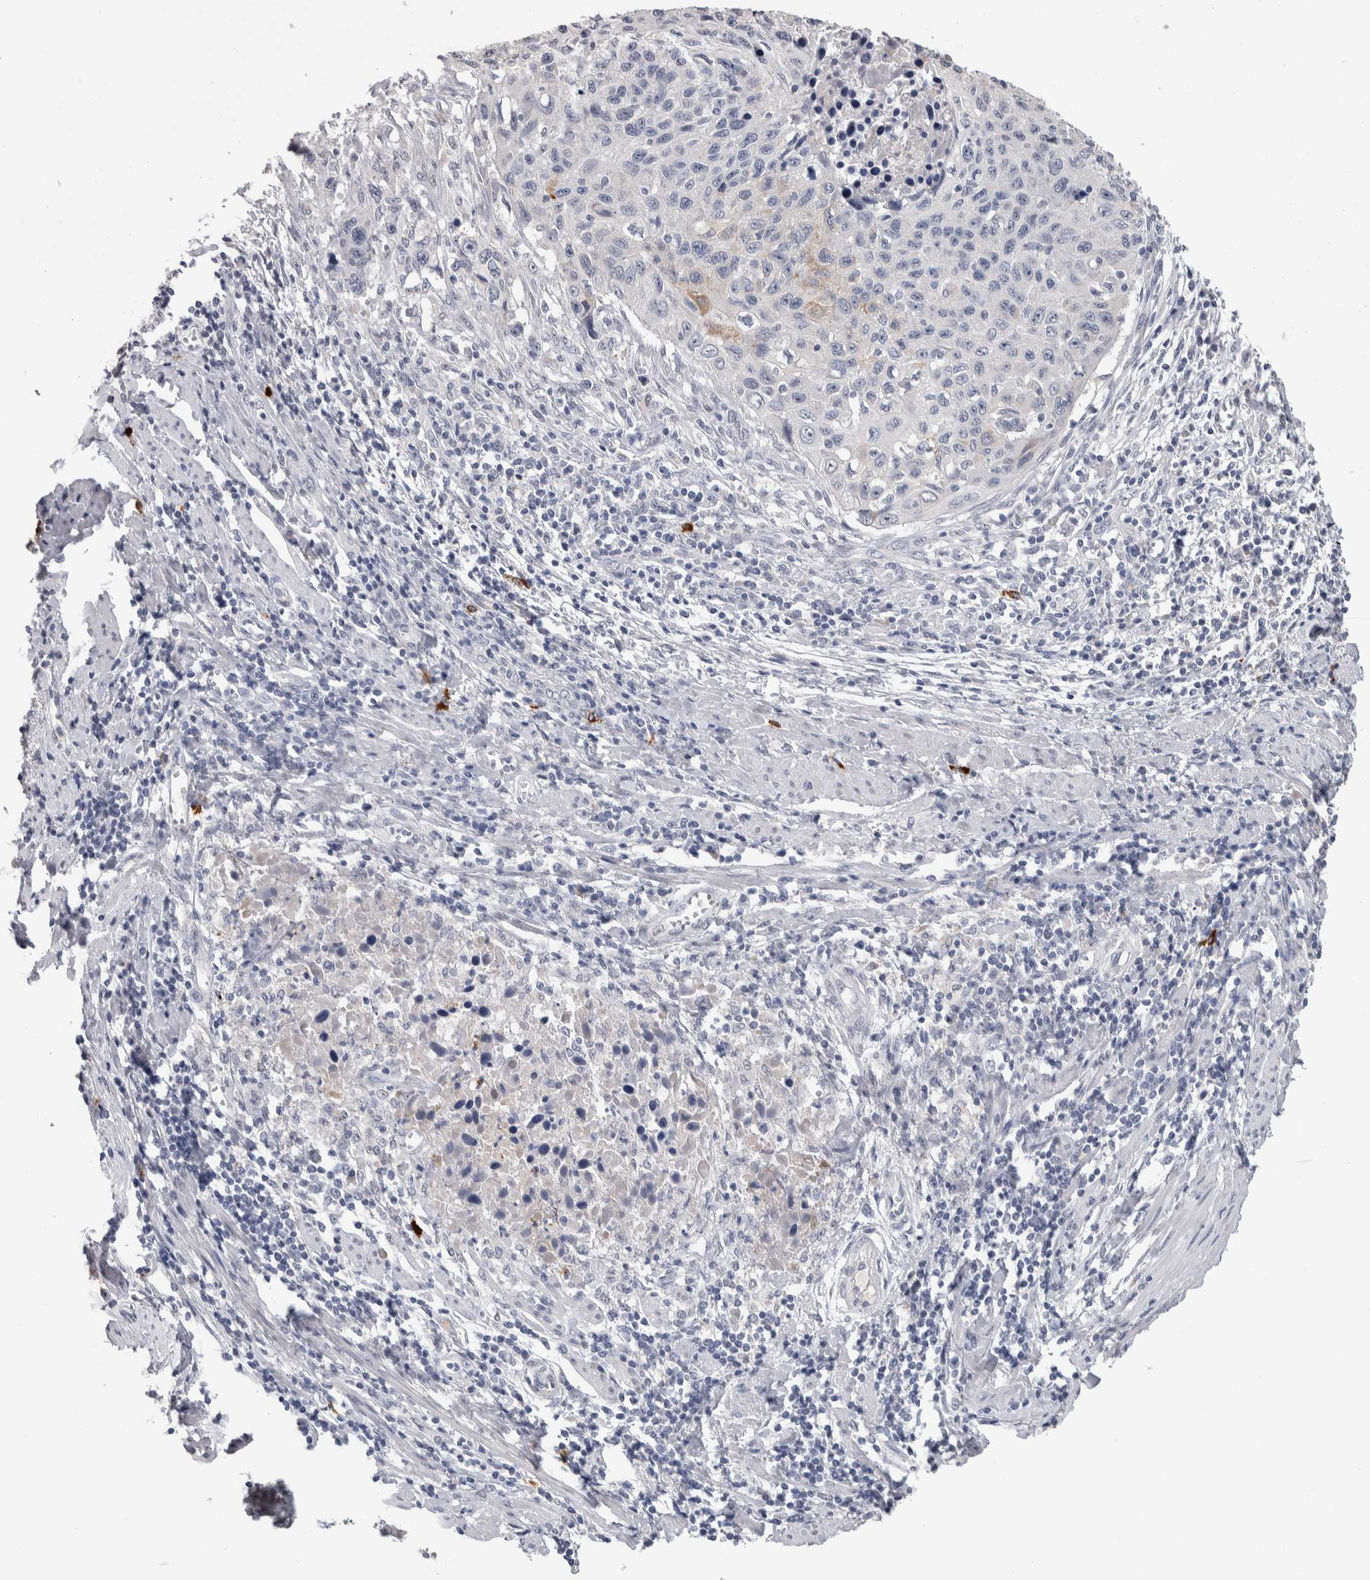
{"staining": {"intensity": "negative", "quantity": "none", "location": "none"}, "tissue": "cervical cancer", "cell_type": "Tumor cells", "image_type": "cancer", "snomed": [{"axis": "morphology", "description": "Squamous cell carcinoma, NOS"}, {"axis": "topography", "description": "Cervix"}], "caption": "IHC histopathology image of neoplastic tissue: cervical cancer (squamous cell carcinoma) stained with DAB (3,3'-diaminobenzidine) shows no significant protein expression in tumor cells.", "gene": "TMEM102", "patient": {"sex": "female", "age": 53}}